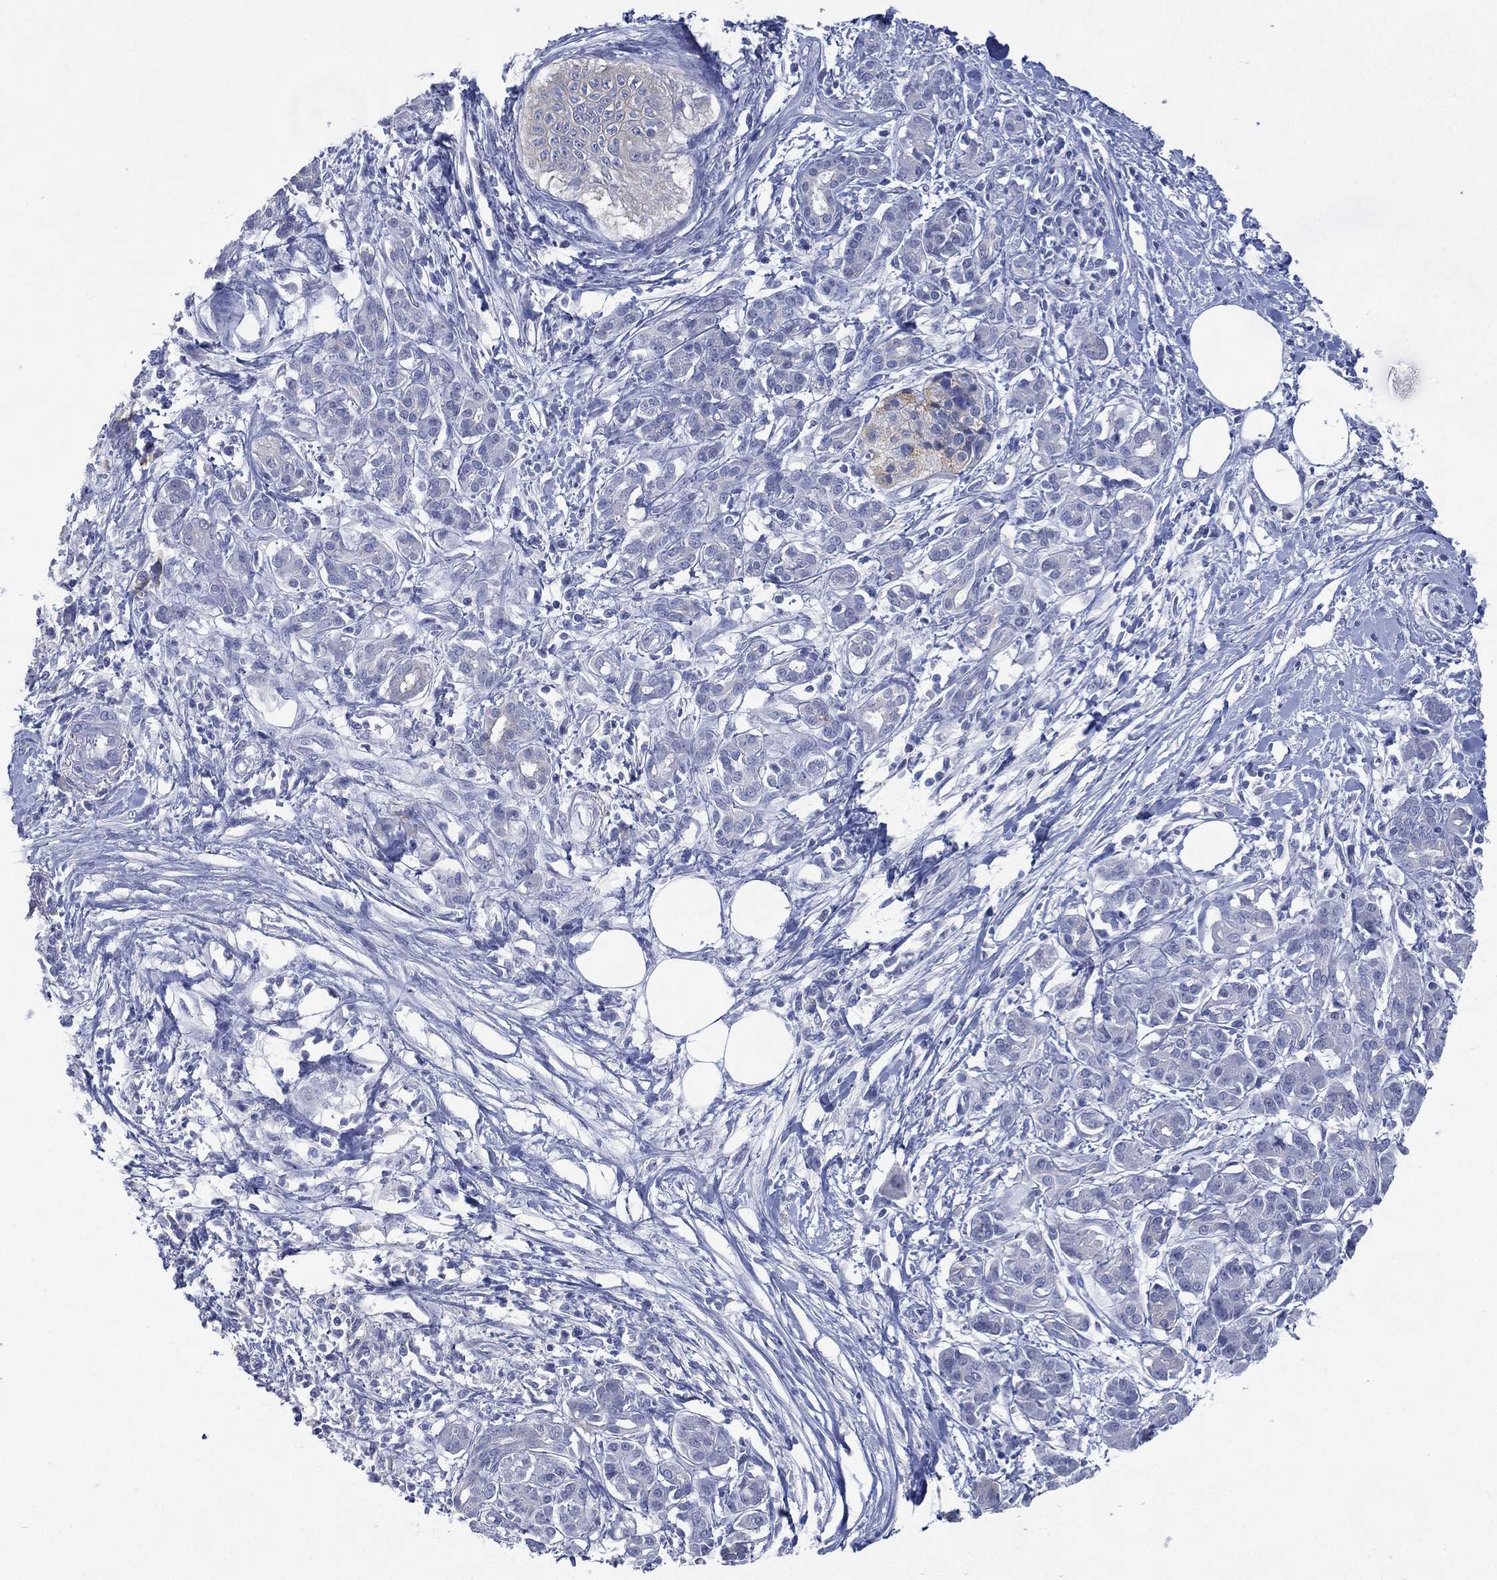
{"staining": {"intensity": "negative", "quantity": "none", "location": "none"}, "tissue": "pancreatic cancer", "cell_type": "Tumor cells", "image_type": "cancer", "snomed": [{"axis": "morphology", "description": "Adenocarcinoma, NOS"}, {"axis": "topography", "description": "Pancreas"}], "caption": "Tumor cells show no significant protein staining in pancreatic adenocarcinoma.", "gene": "FMO1", "patient": {"sex": "male", "age": 72}}